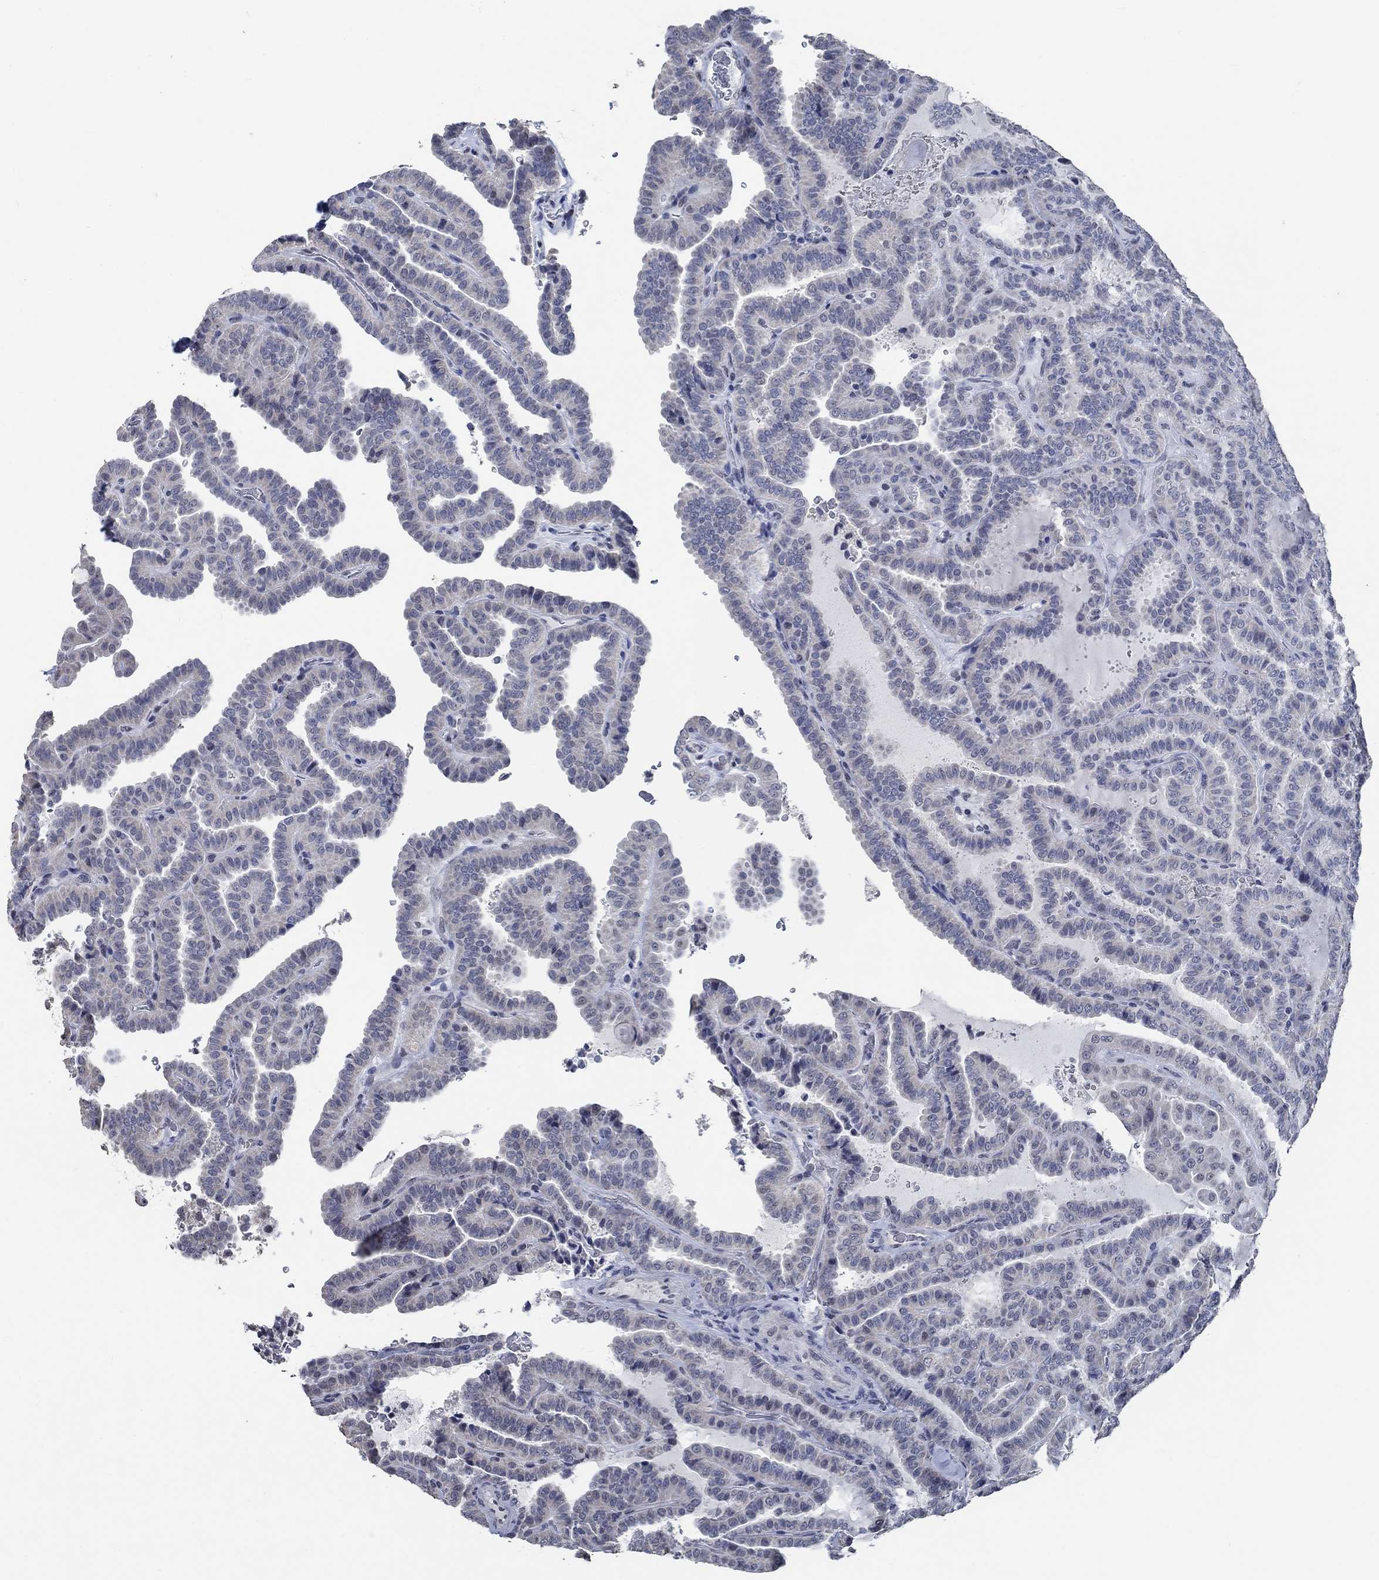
{"staining": {"intensity": "negative", "quantity": "none", "location": "none"}, "tissue": "thyroid cancer", "cell_type": "Tumor cells", "image_type": "cancer", "snomed": [{"axis": "morphology", "description": "Papillary adenocarcinoma, NOS"}, {"axis": "topography", "description": "Thyroid gland"}], "caption": "Immunohistochemistry histopathology image of human thyroid cancer (papillary adenocarcinoma) stained for a protein (brown), which exhibits no positivity in tumor cells.", "gene": "OBSCN", "patient": {"sex": "female", "age": 39}}